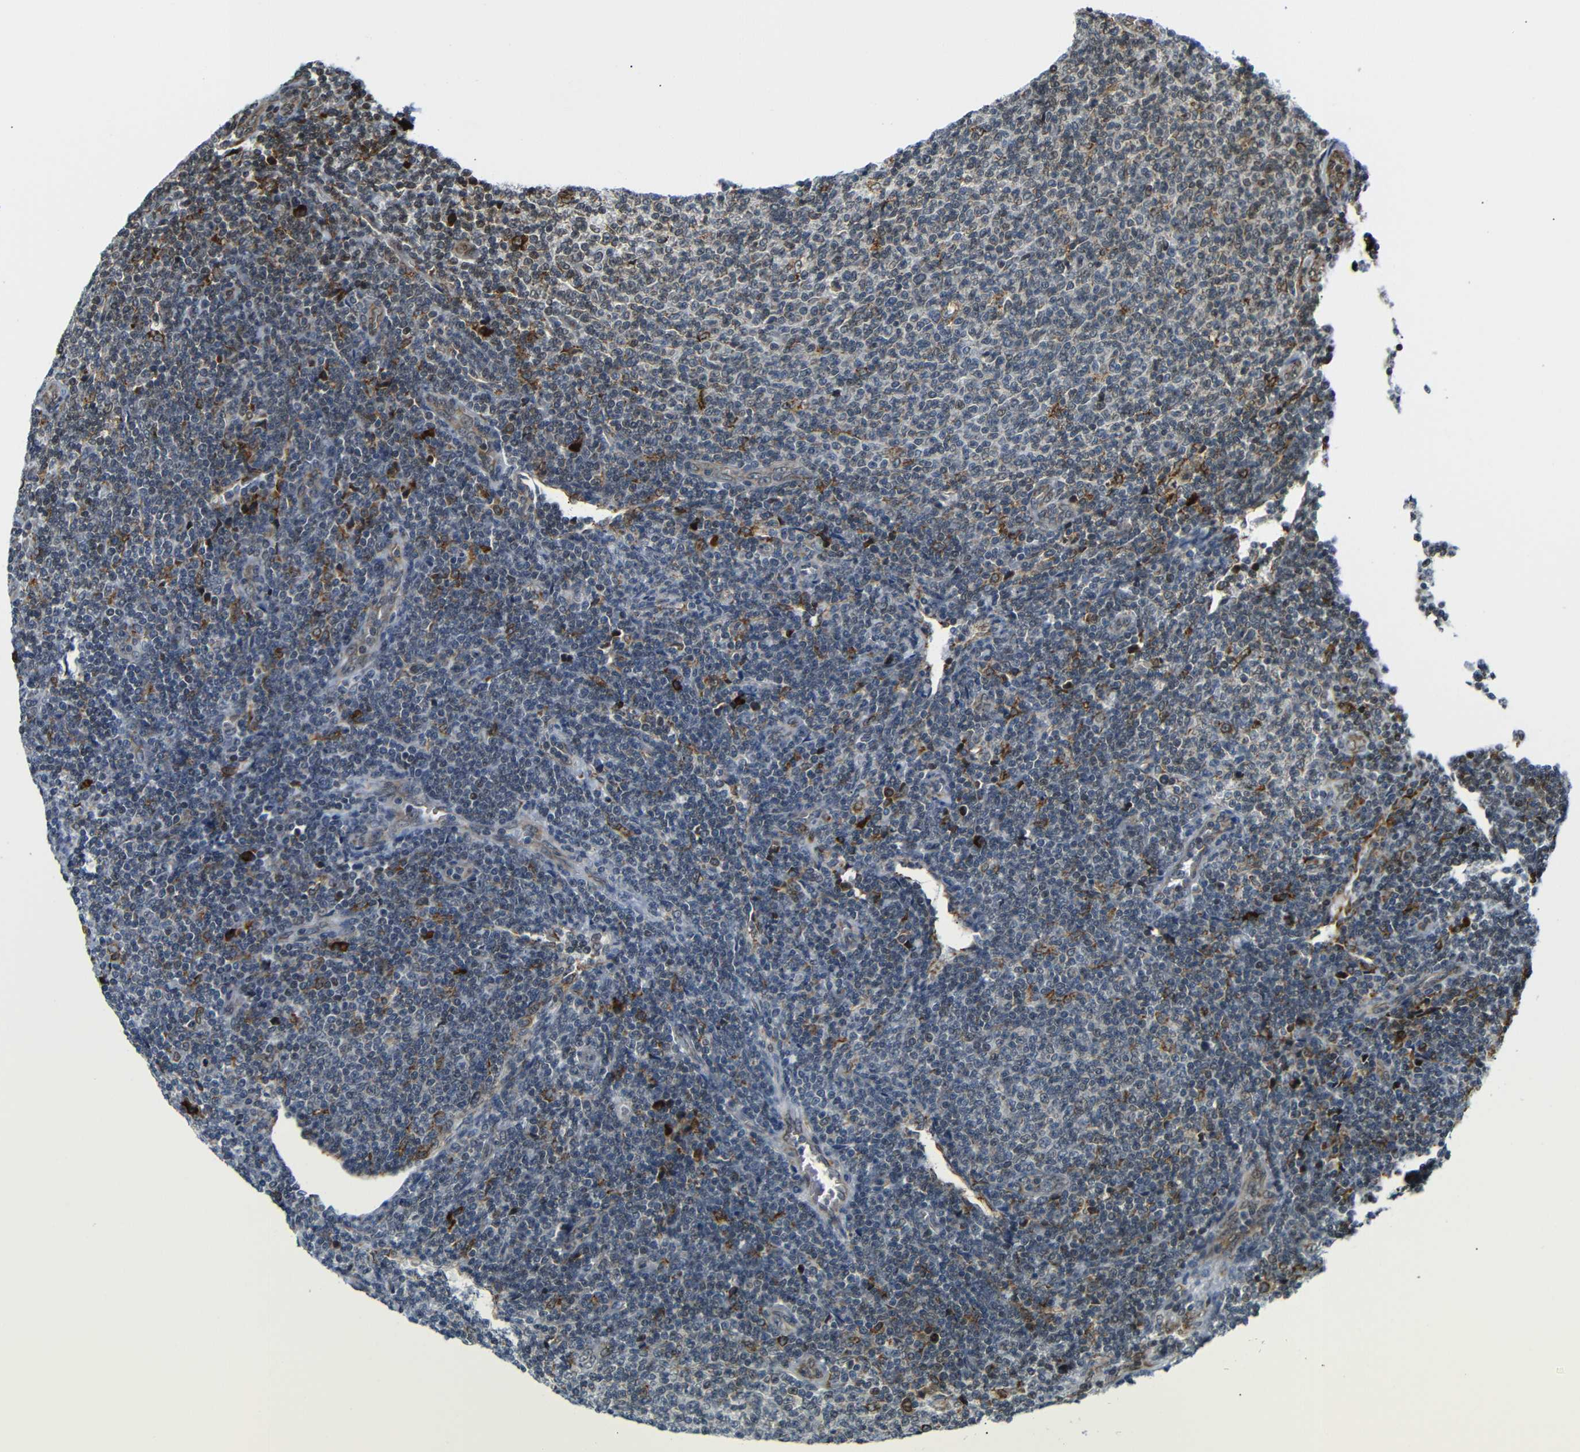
{"staining": {"intensity": "weak", "quantity": "<25%", "location": "cytoplasmic/membranous"}, "tissue": "lymphoma", "cell_type": "Tumor cells", "image_type": "cancer", "snomed": [{"axis": "morphology", "description": "Malignant lymphoma, non-Hodgkin's type, Low grade"}, {"axis": "topography", "description": "Lymph node"}], "caption": "This is an immunohistochemistry photomicrograph of human lymphoma. There is no positivity in tumor cells.", "gene": "SPCS2", "patient": {"sex": "male", "age": 66}}